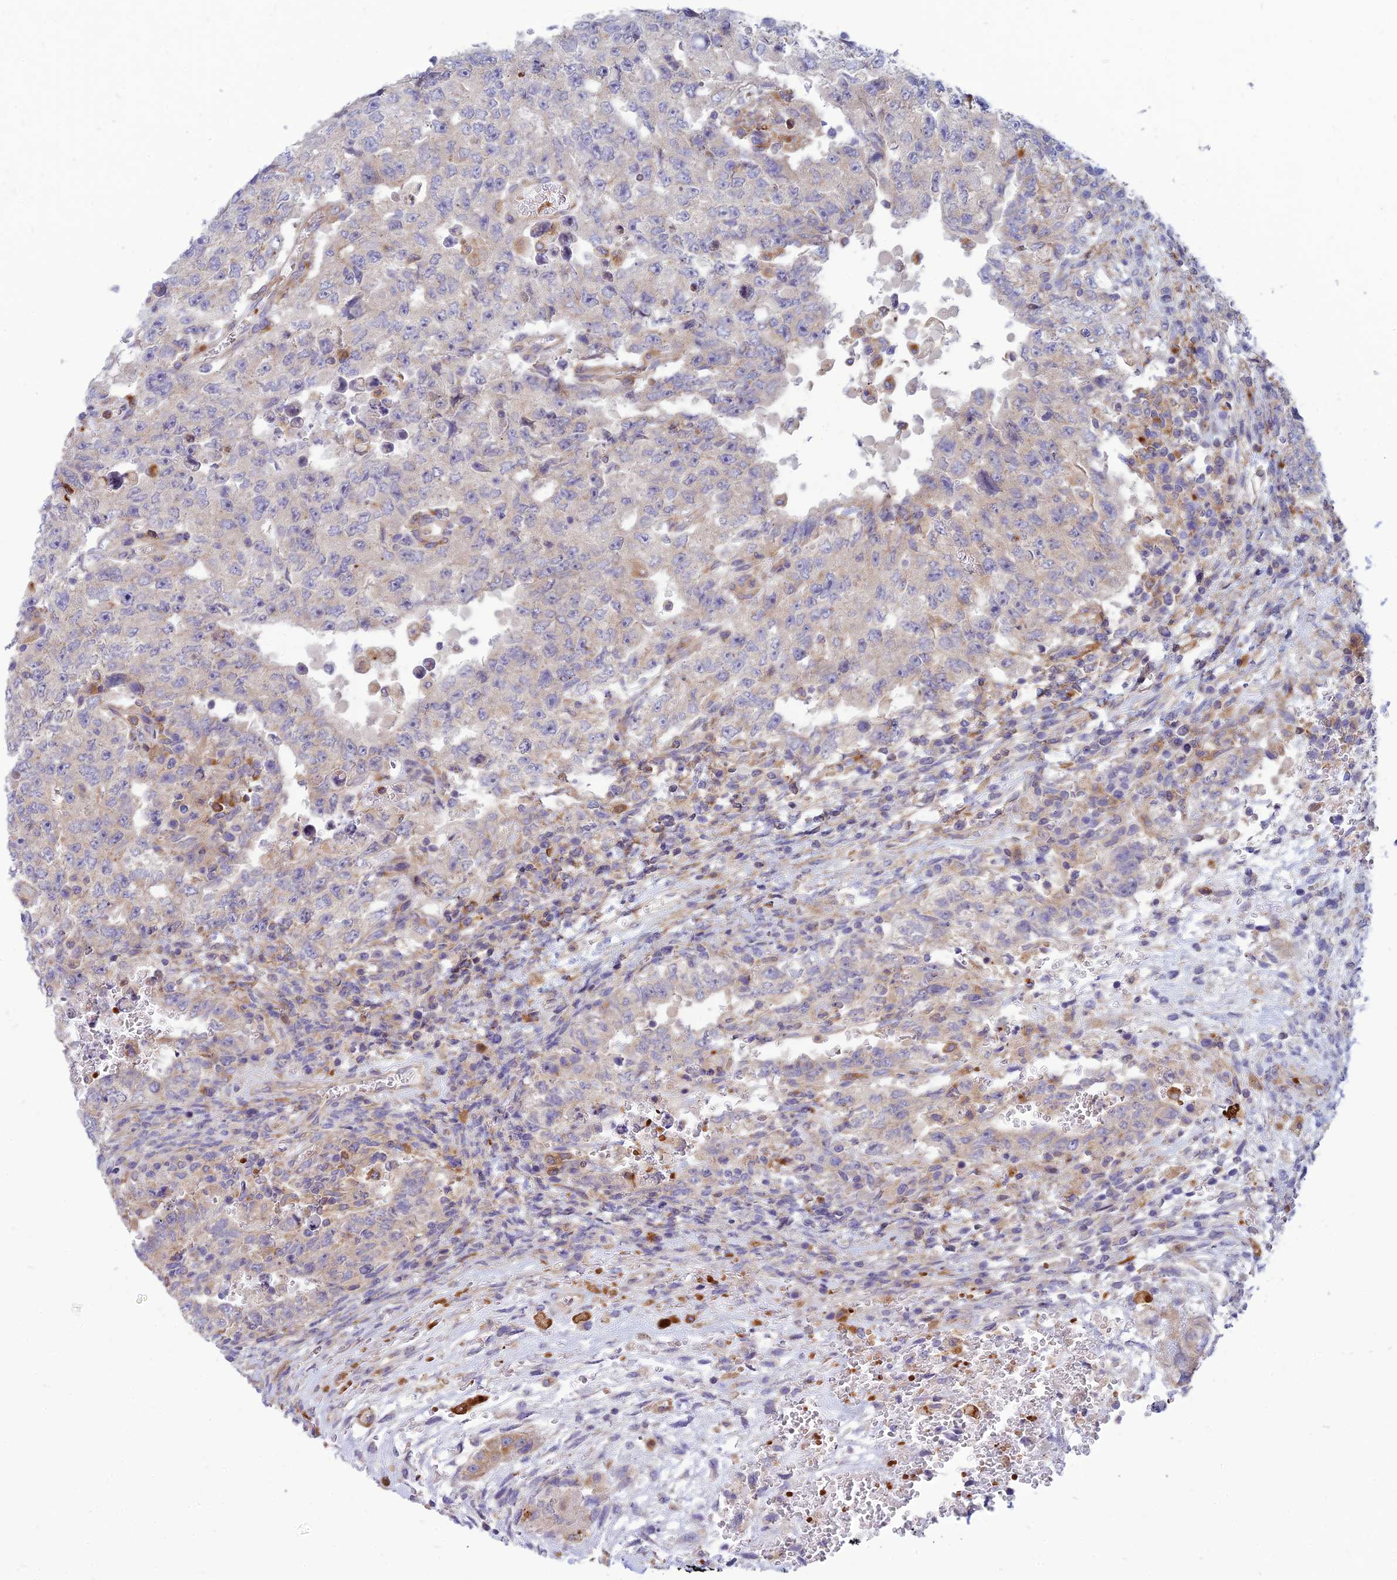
{"staining": {"intensity": "negative", "quantity": "none", "location": "none"}, "tissue": "testis cancer", "cell_type": "Tumor cells", "image_type": "cancer", "snomed": [{"axis": "morphology", "description": "Carcinoma, Embryonal, NOS"}, {"axis": "topography", "description": "Testis"}], "caption": "Immunohistochemistry (IHC) image of neoplastic tissue: human embryonal carcinoma (testis) stained with DAB (3,3'-diaminobenzidine) shows no significant protein expression in tumor cells.", "gene": "PHKA2", "patient": {"sex": "male", "age": 26}}